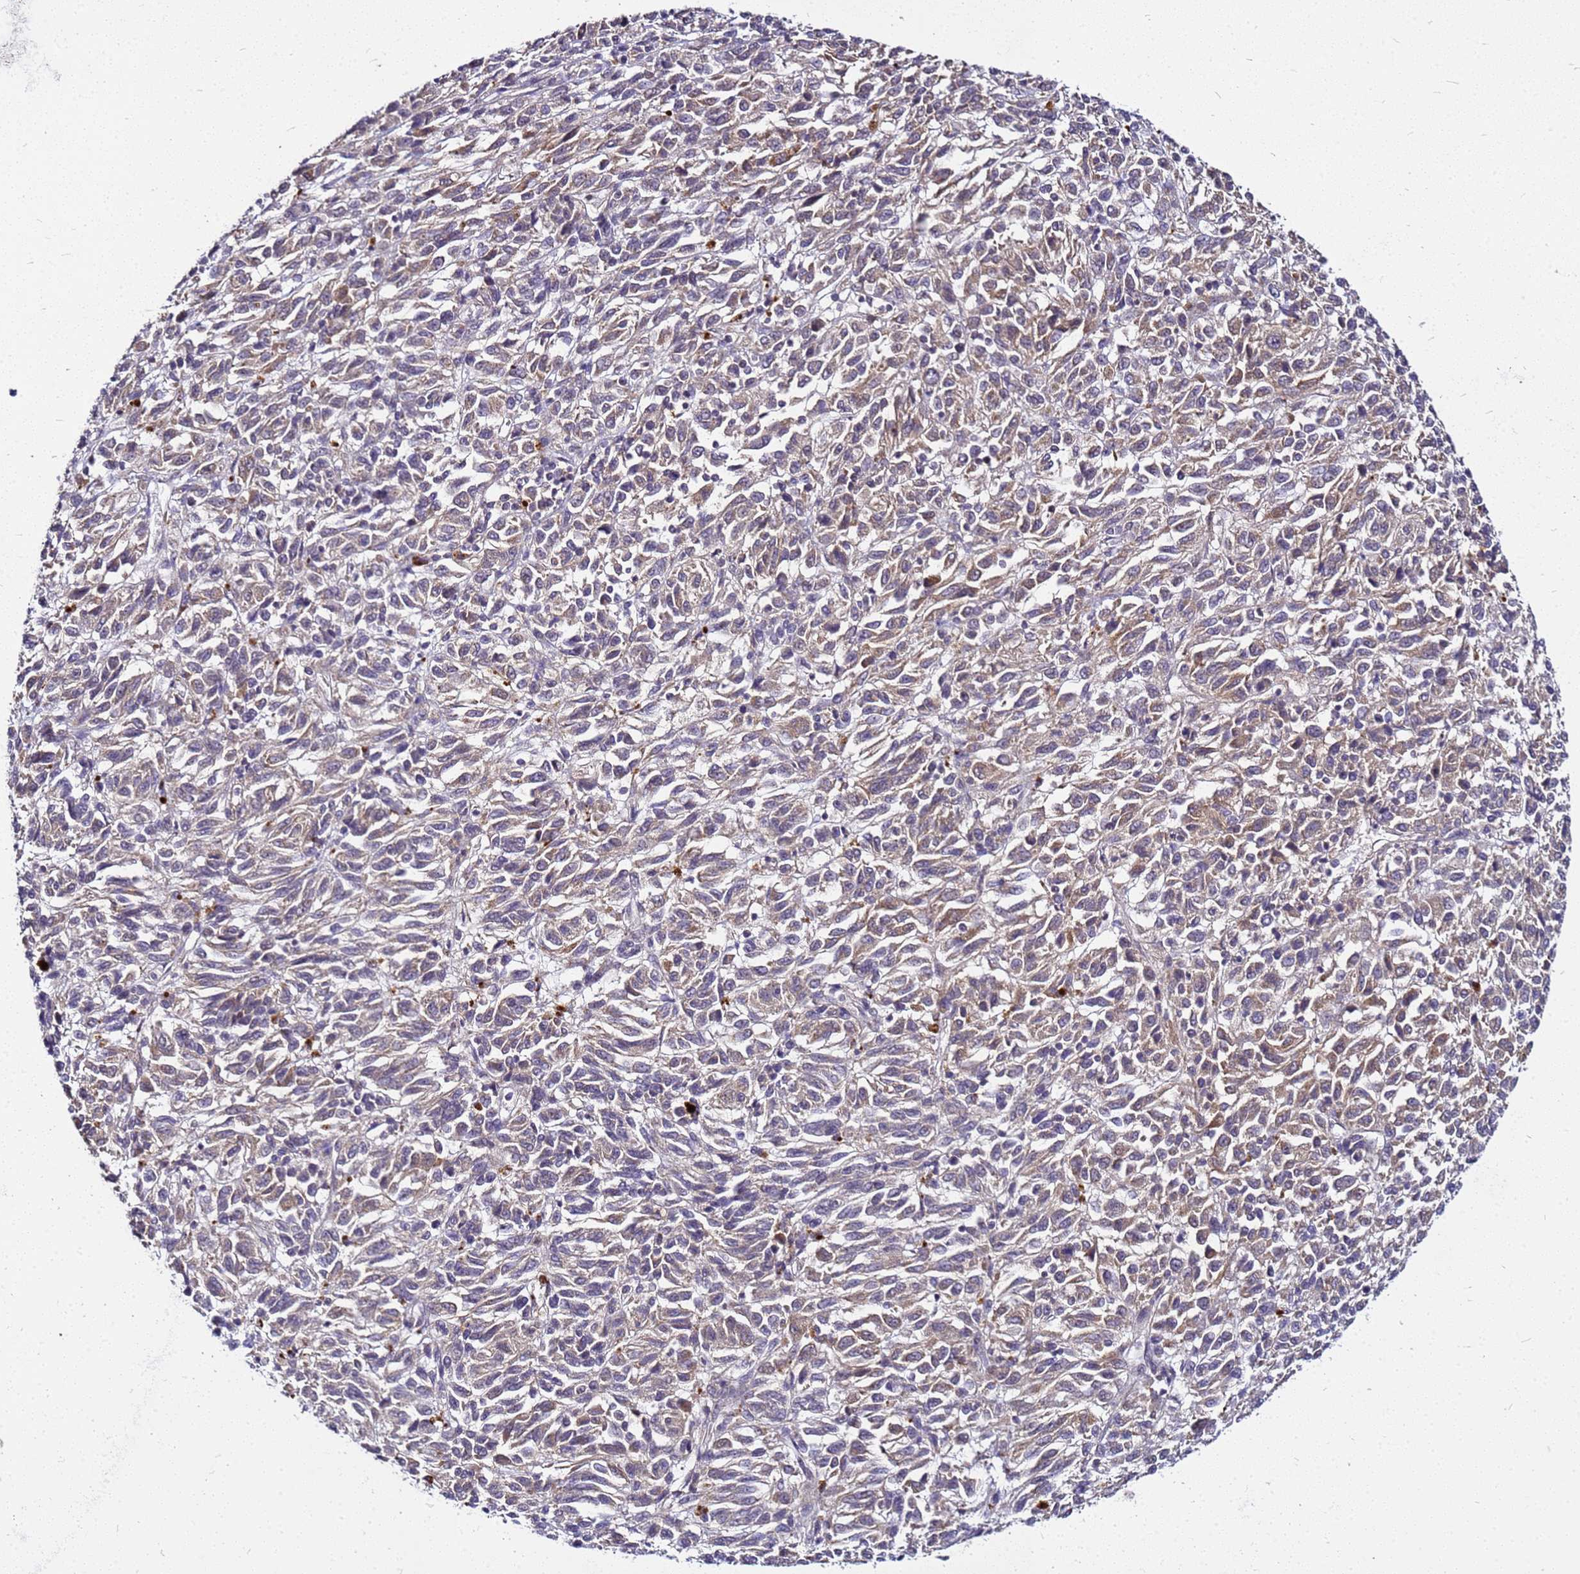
{"staining": {"intensity": "weak", "quantity": ">75%", "location": "cytoplasmic/membranous"}, "tissue": "melanoma", "cell_type": "Tumor cells", "image_type": "cancer", "snomed": [{"axis": "morphology", "description": "Malignant melanoma, Metastatic site"}, {"axis": "topography", "description": "Lung"}], "caption": "Melanoma tissue exhibits weak cytoplasmic/membranous positivity in approximately >75% of tumor cells, visualized by immunohistochemistry.", "gene": "SAT1", "patient": {"sex": "male", "age": 64}}